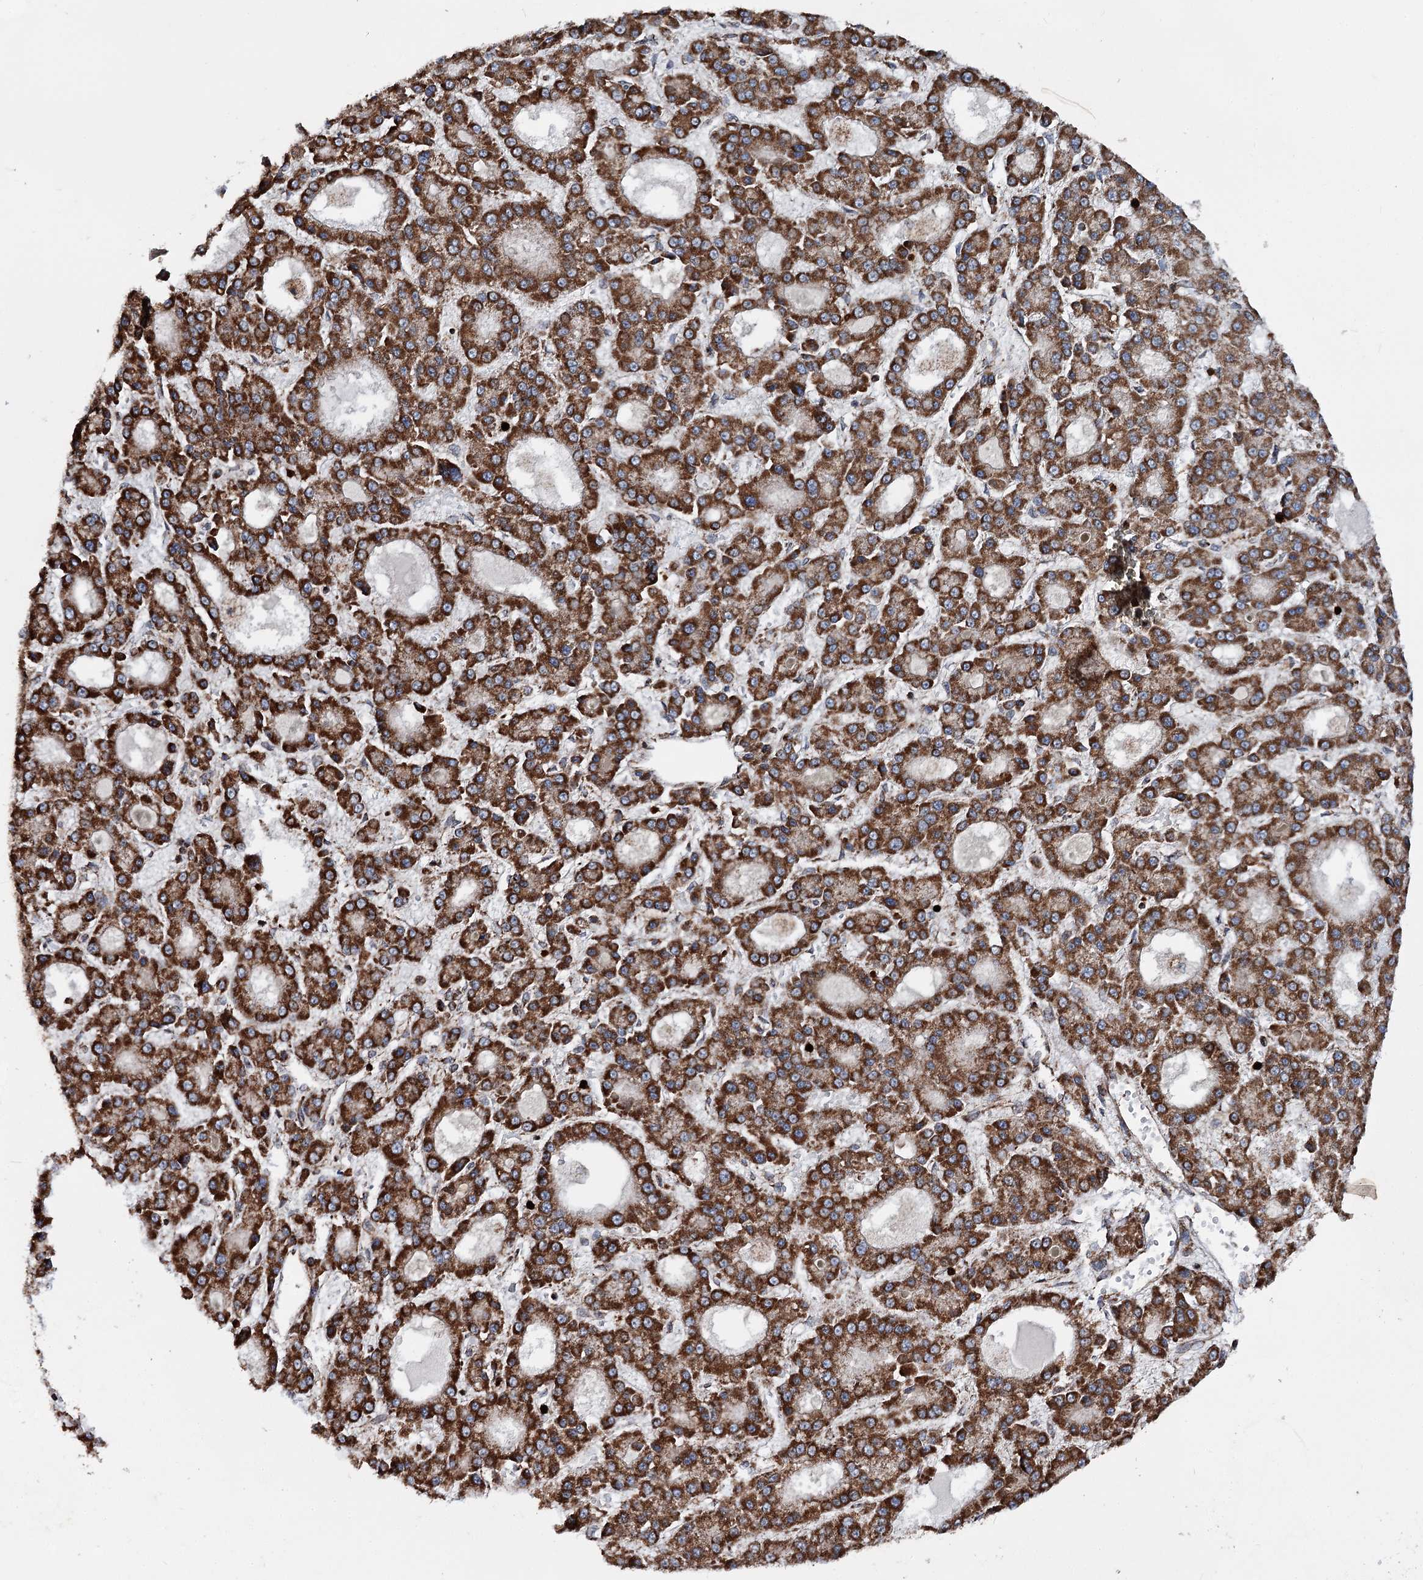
{"staining": {"intensity": "strong", "quantity": ">75%", "location": "cytoplasmic/membranous"}, "tissue": "liver cancer", "cell_type": "Tumor cells", "image_type": "cancer", "snomed": [{"axis": "morphology", "description": "Carcinoma, Hepatocellular, NOS"}, {"axis": "topography", "description": "Liver"}], "caption": "Strong cytoplasmic/membranous expression for a protein is identified in about >75% of tumor cells of liver cancer (hepatocellular carcinoma) using immunohistochemistry (IHC).", "gene": "FGFR1OP2", "patient": {"sex": "male", "age": 70}}